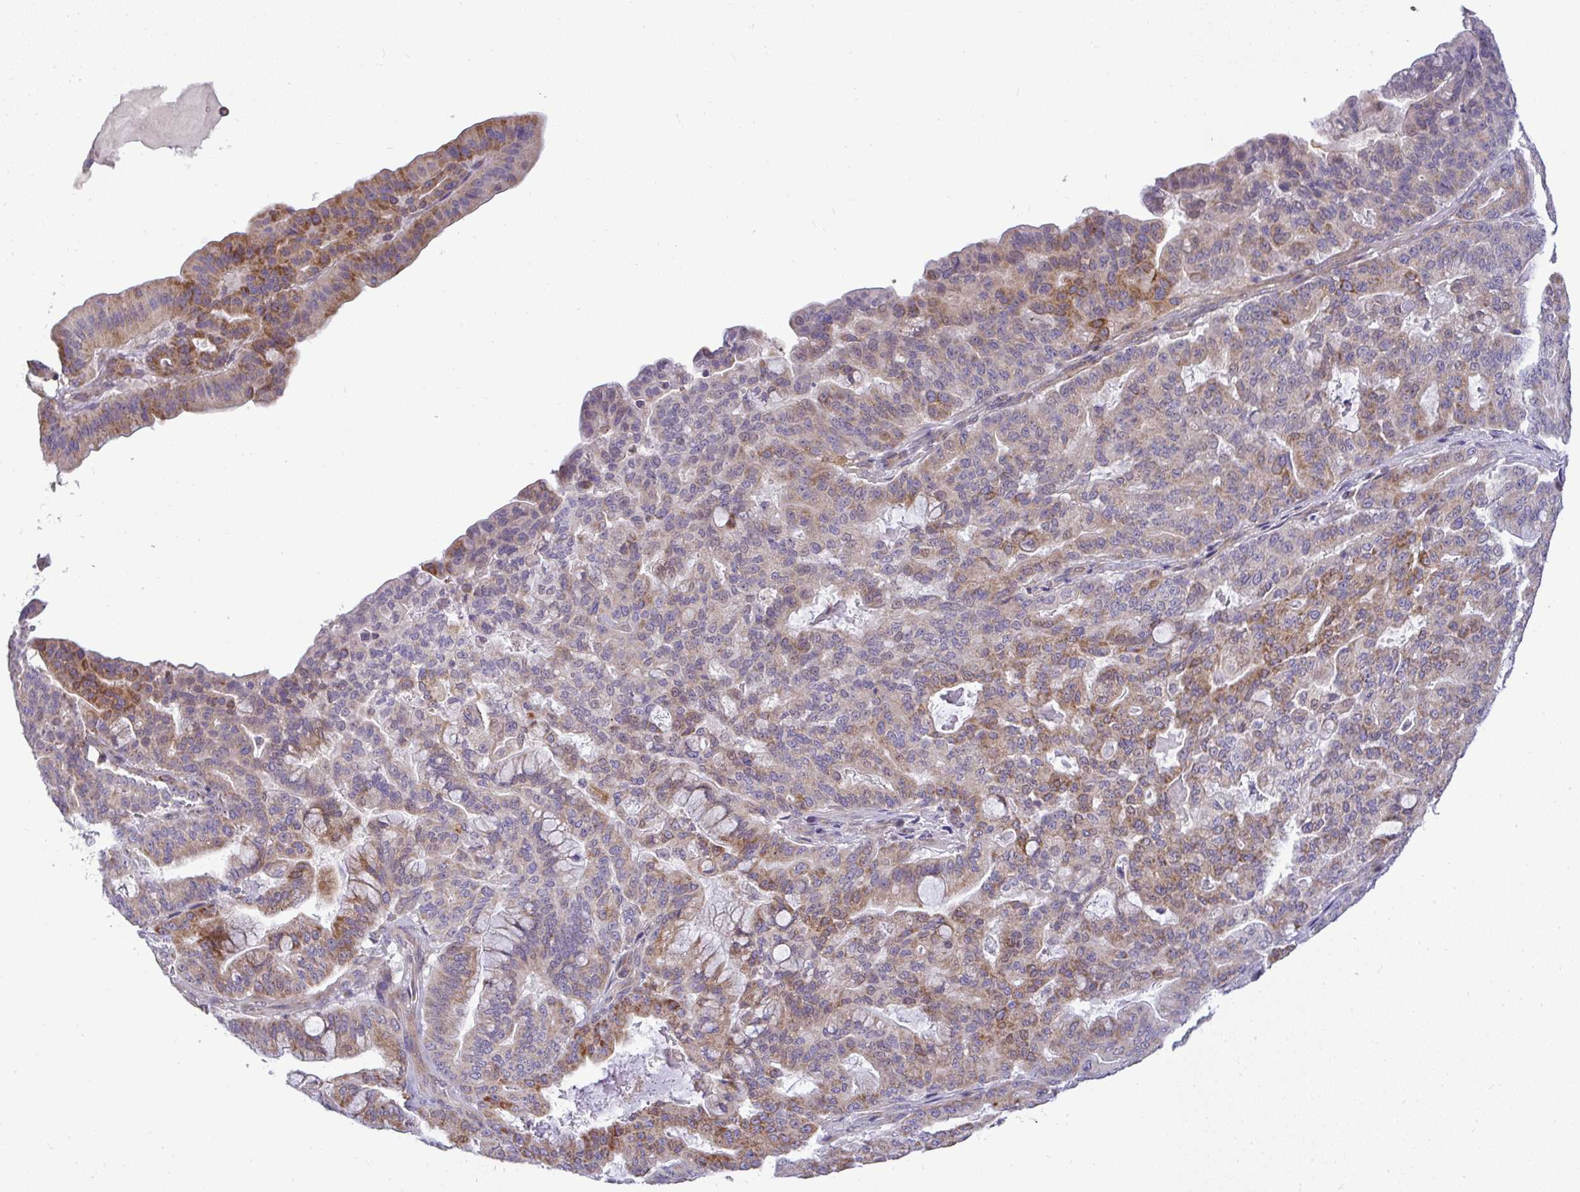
{"staining": {"intensity": "strong", "quantity": "25%-75%", "location": "cytoplasmic/membranous"}, "tissue": "pancreatic cancer", "cell_type": "Tumor cells", "image_type": "cancer", "snomed": [{"axis": "morphology", "description": "Adenocarcinoma, NOS"}, {"axis": "topography", "description": "Pancreas"}], "caption": "Protein expression analysis of pancreatic adenocarcinoma demonstrates strong cytoplasmic/membranous expression in about 25%-75% of tumor cells.", "gene": "SRRM4", "patient": {"sex": "male", "age": 63}}